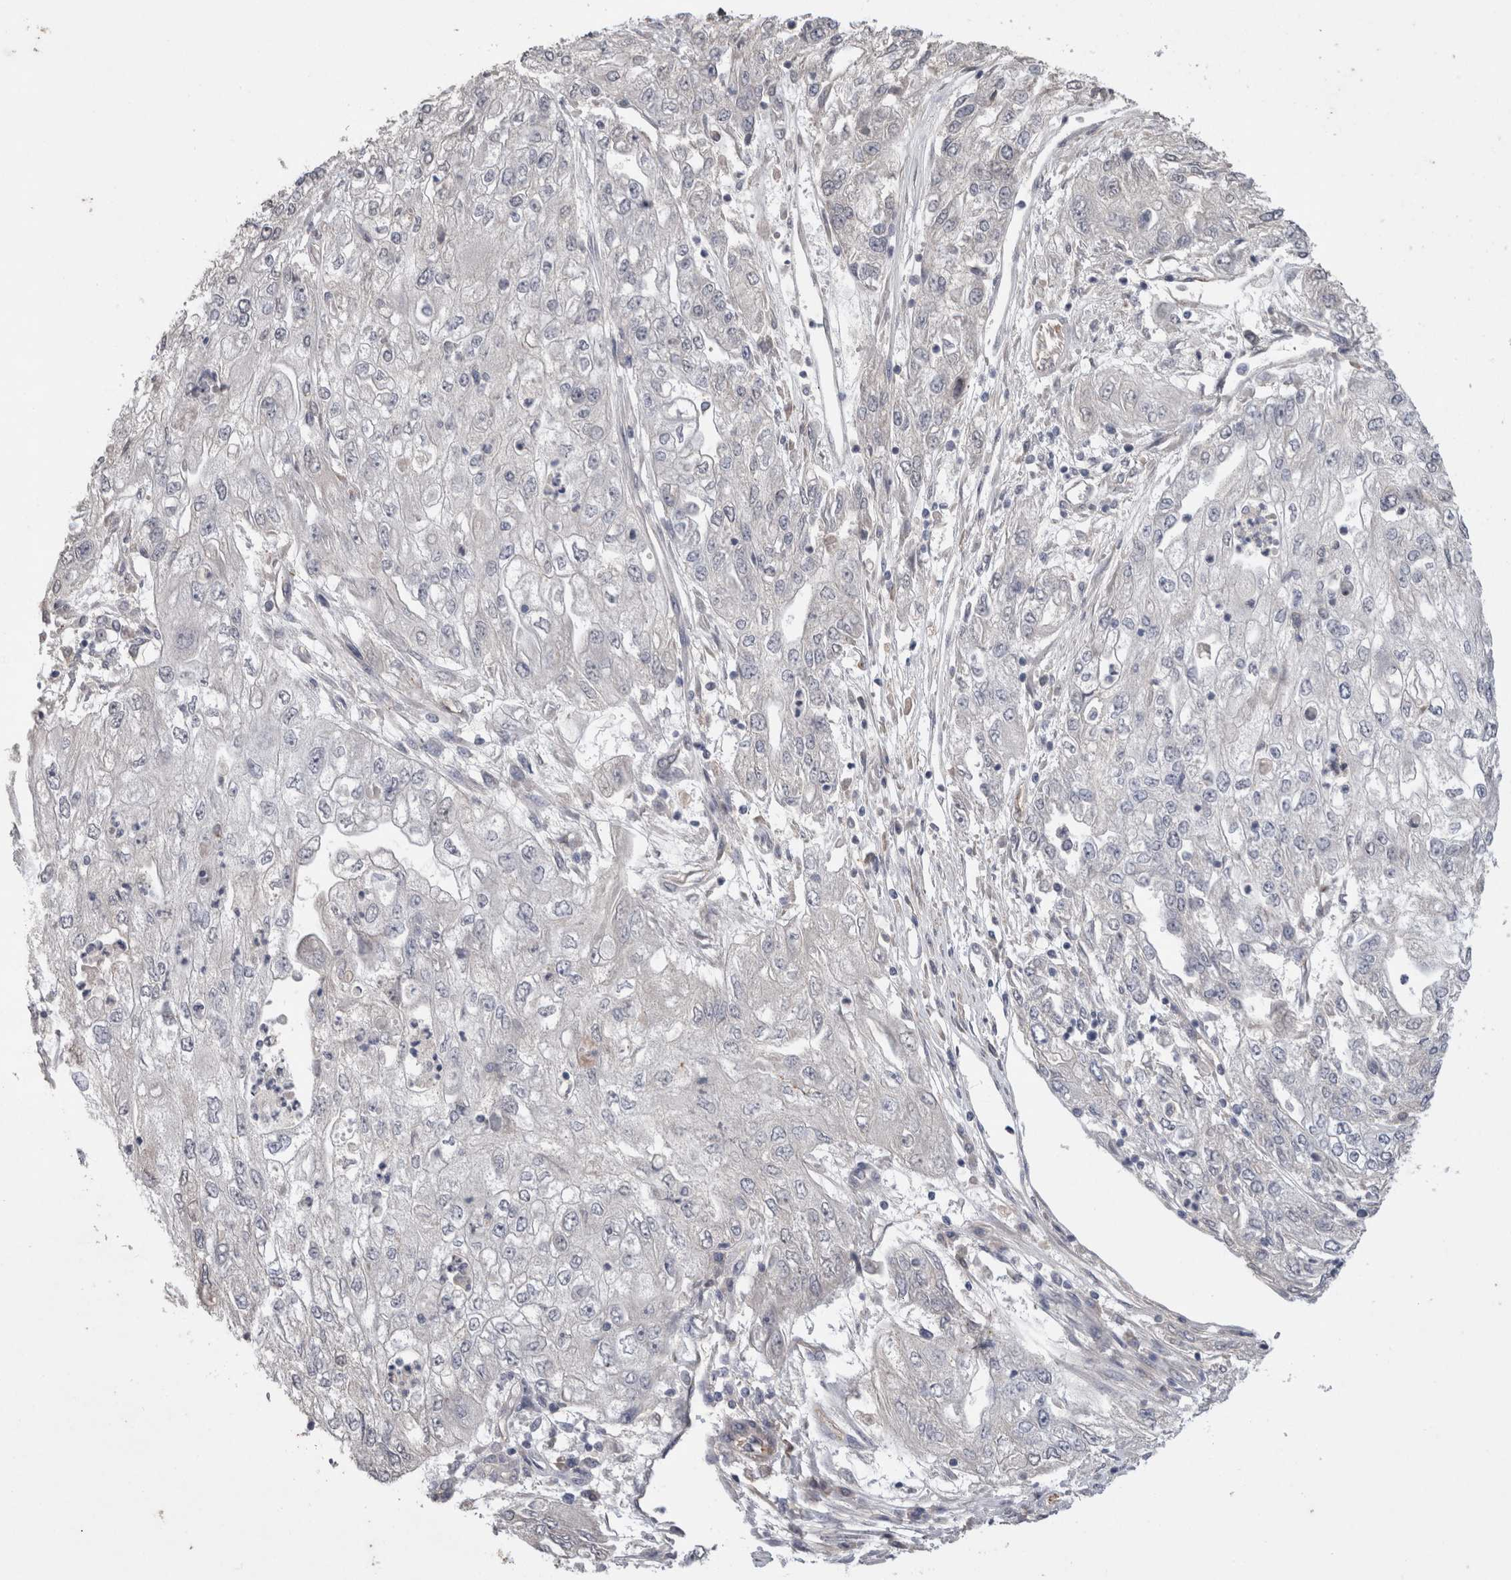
{"staining": {"intensity": "negative", "quantity": "none", "location": "none"}, "tissue": "endometrial cancer", "cell_type": "Tumor cells", "image_type": "cancer", "snomed": [{"axis": "morphology", "description": "Adenocarcinoma, NOS"}, {"axis": "topography", "description": "Endometrium"}], "caption": "Immunohistochemical staining of human adenocarcinoma (endometrial) displays no significant staining in tumor cells.", "gene": "CDH13", "patient": {"sex": "female", "age": 49}}